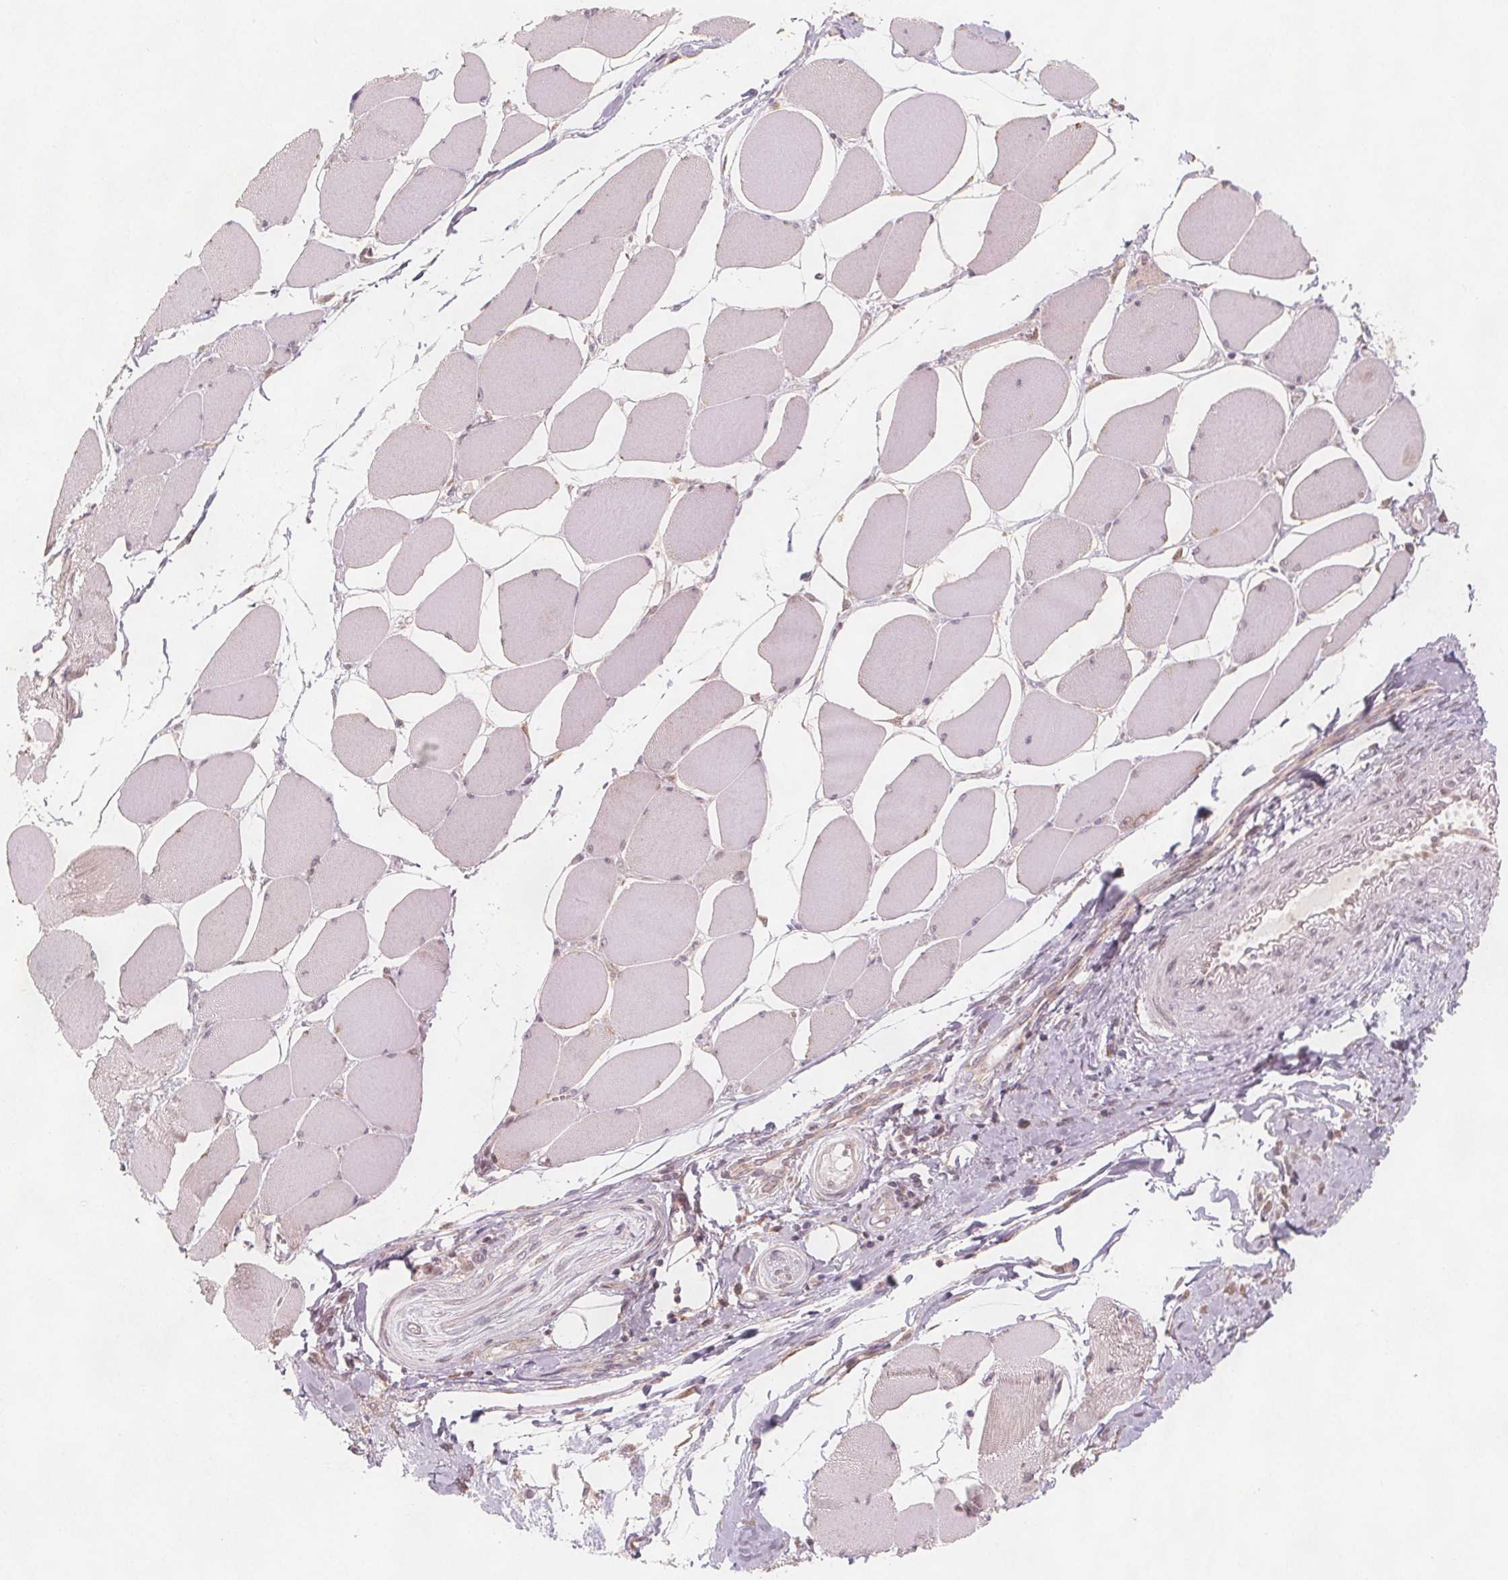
{"staining": {"intensity": "weak", "quantity": "<25%", "location": "cytoplasmic/membranous"}, "tissue": "skeletal muscle", "cell_type": "Myocytes", "image_type": "normal", "snomed": [{"axis": "morphology", "description": "Normal tissue, NOS"}, {"axis": "topography", "description": "Skeletal muscle"}], "caption": "The photomicrograph shows no significant positivity in myocytes of skeletal muscle.", "gene": "NCSTN", "patient": {"sex": "female", "age": 75}}